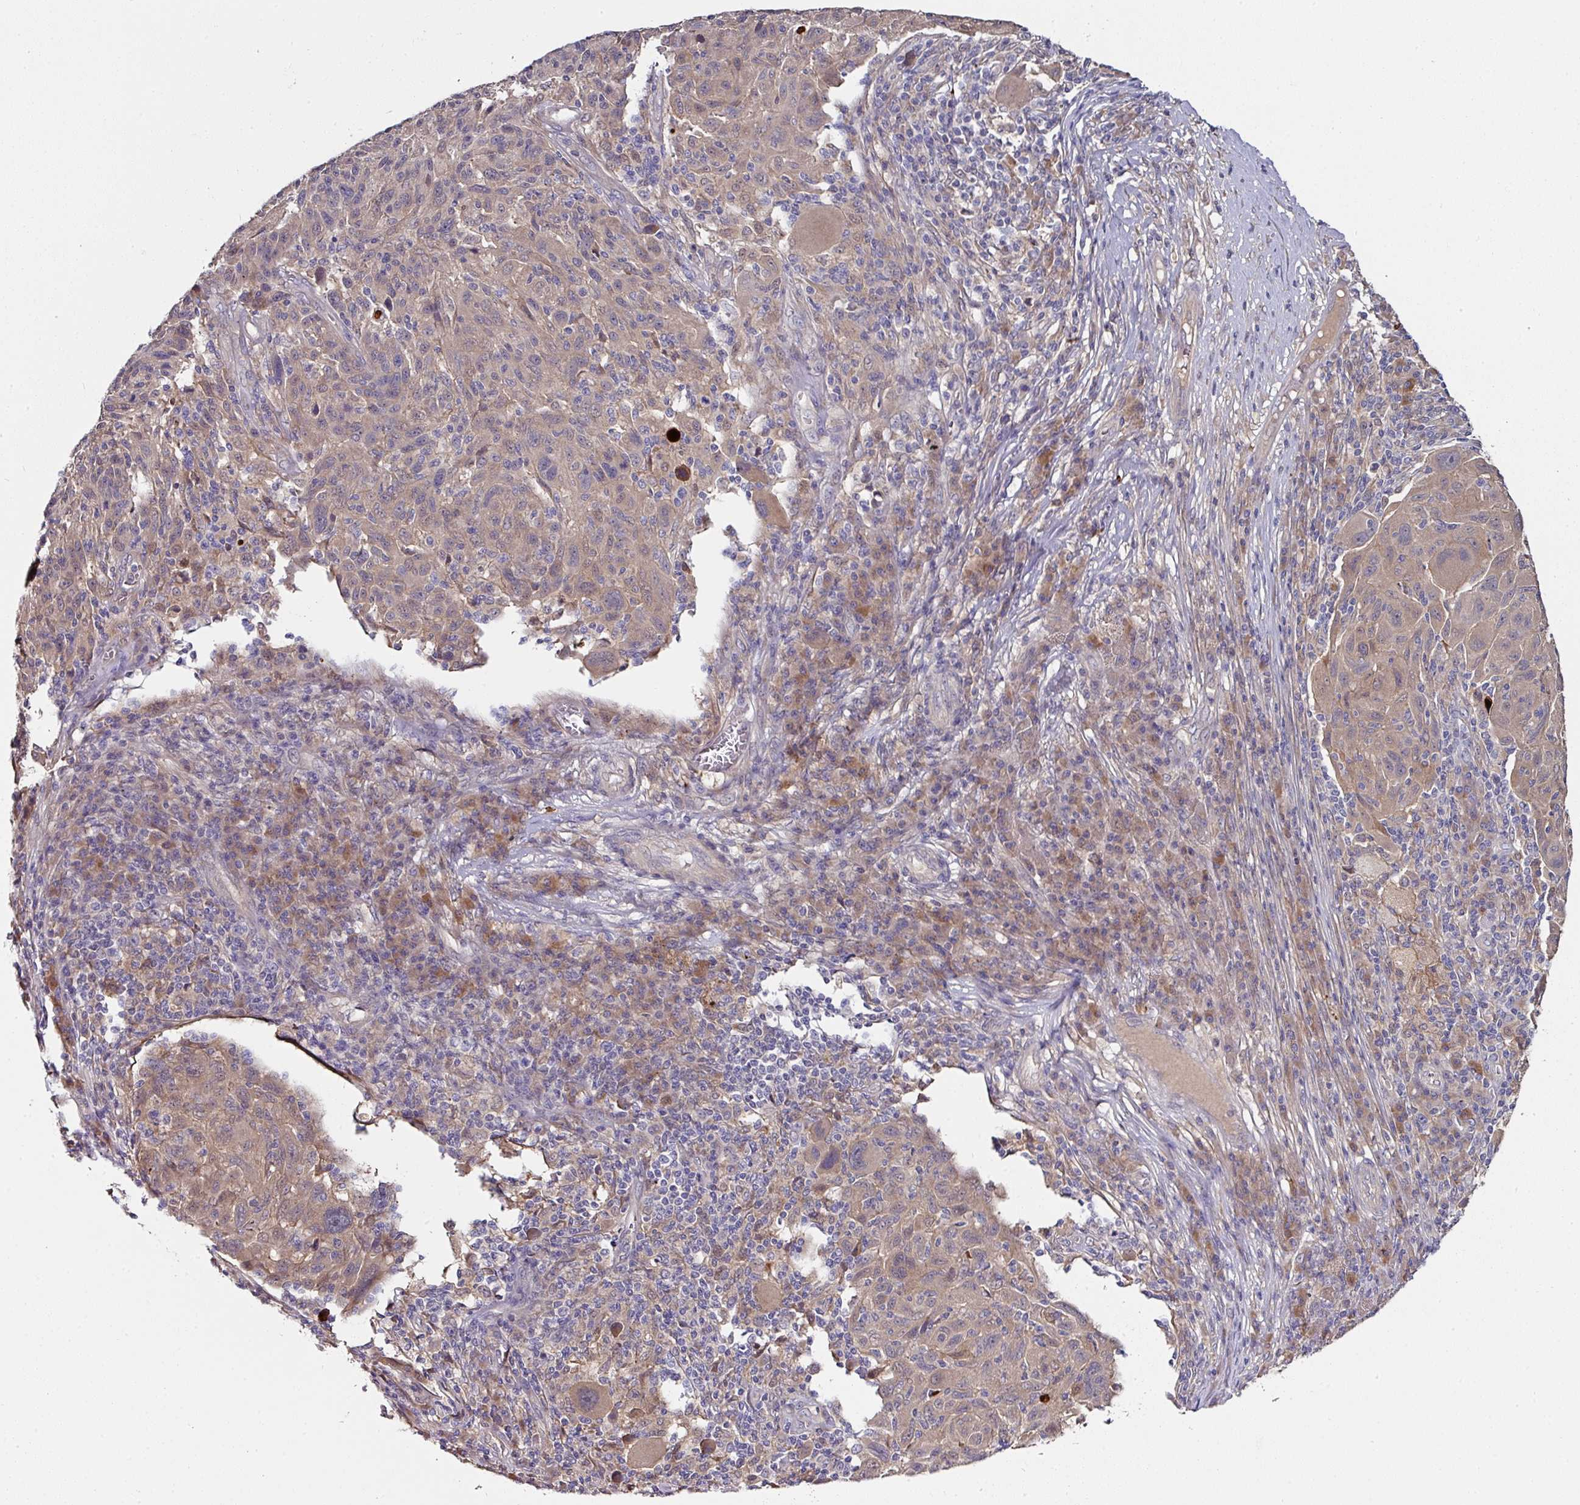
{"staining": {"intensity": "weak", "quantity": "25%-75%", "location": "cytoplasmic/membranous"}, "tissue": "melanoma", "cell_type": "Tumor cells", "image_type": "cancer", "snomed": [{"axis": "morphology", "description": "Malignant melanoma, NOS"}, {"axis": "topography", "description": "Skin"}], "caption": "Weak cytoplasmic/membranous staining is appreciated in about 25%-75% of tumor cells in malignant melanoma. The staining was performed using DAB to visualize the protein expression in brown, while the nuclei were stained in blue with hematoxylin (Magnification: 20x).", "gene": "CTDSP2", "patient": {"sex": "male", "age": 53}}